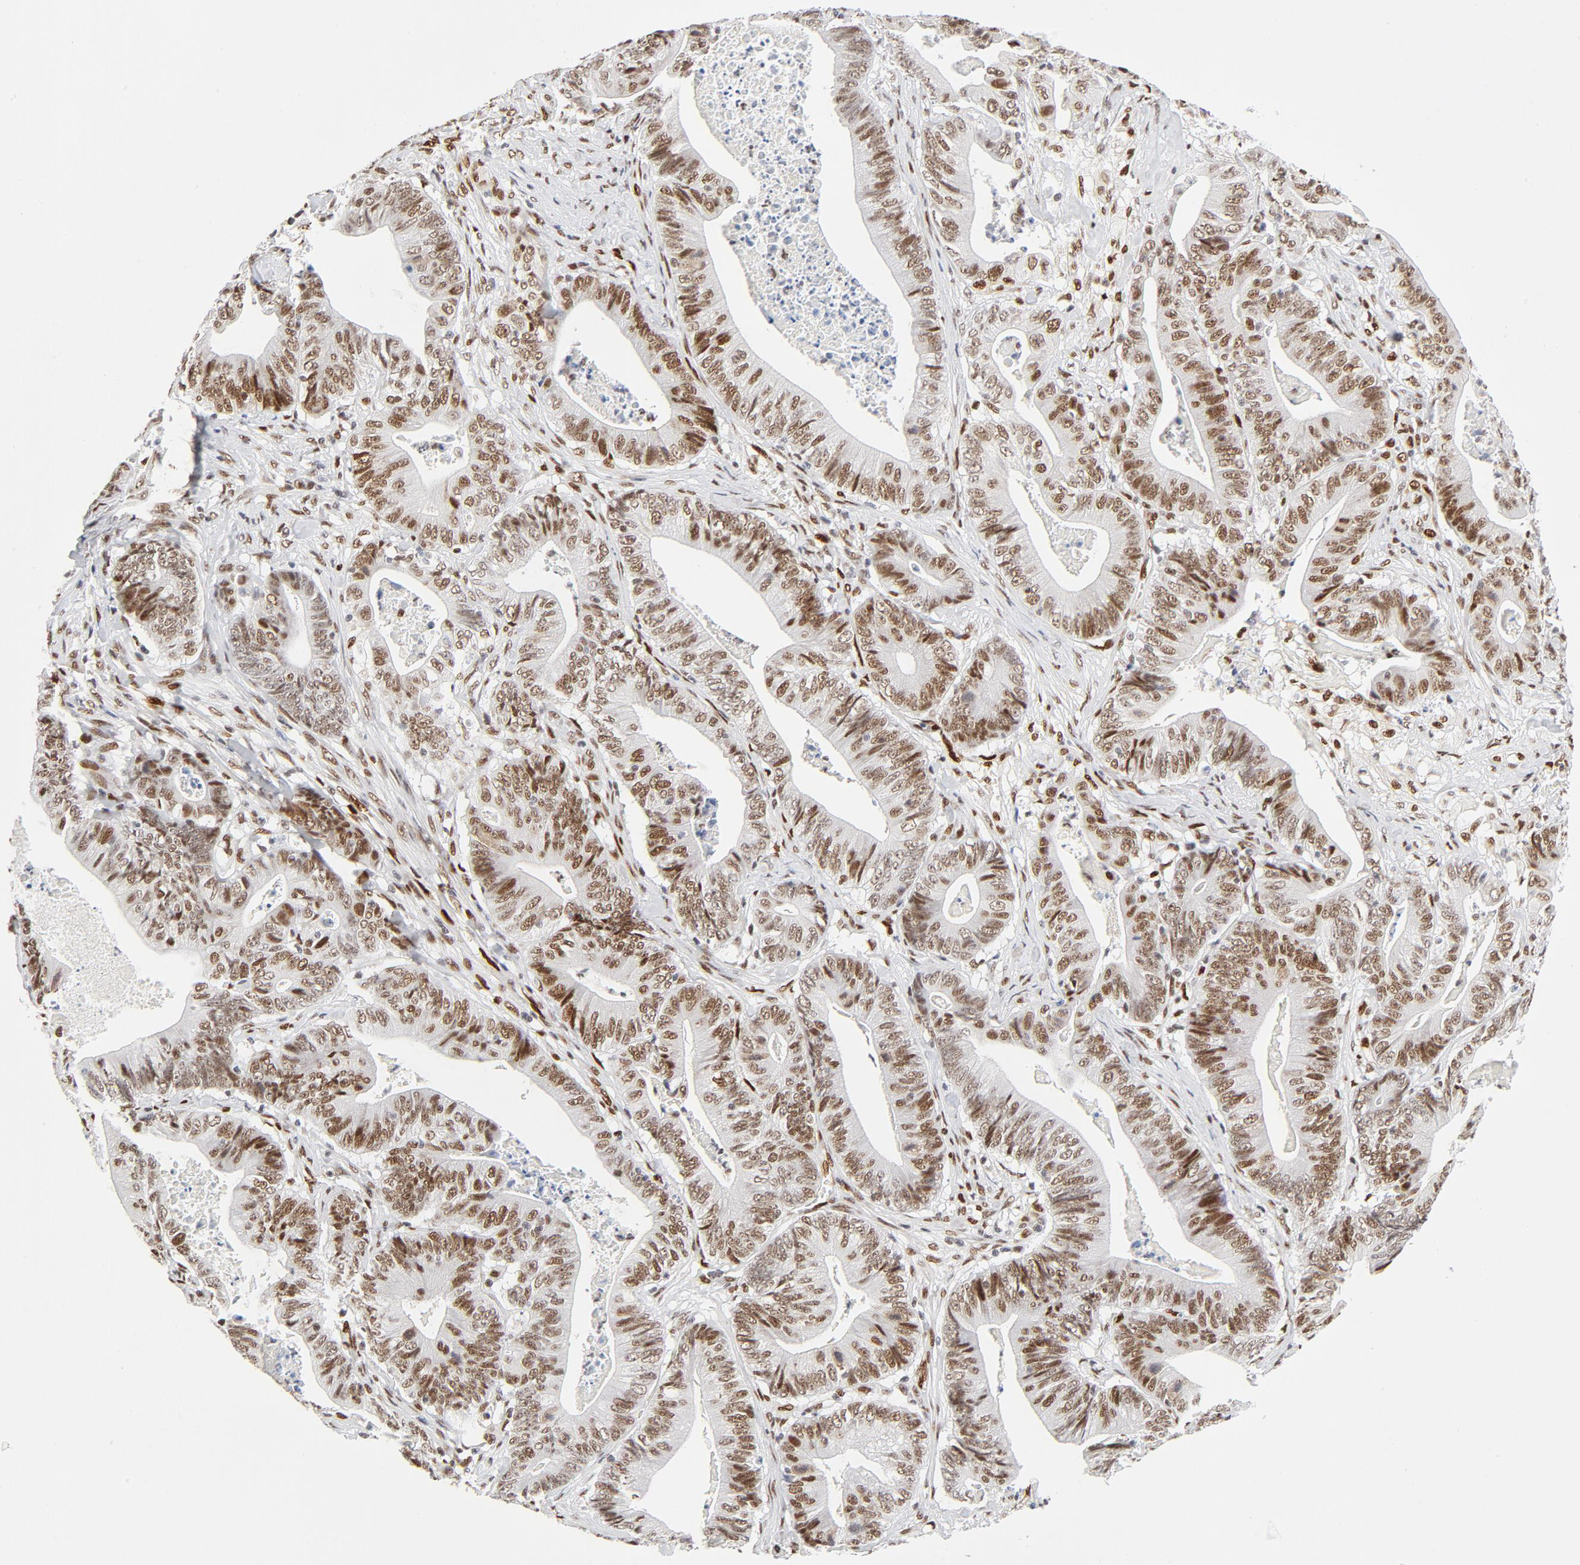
{"staining": {"intensity": "moderate", "quantity": ">75%", "location": "nuclear"}, "tissue": "stomach cancer", "cell_type": "Tumor cells", "image_type": "cancer", "snomed": [{"axis": "morphology", "description": "Adenocarcinoma, NOS"}, {"axis": "topography", "description": "Stomach, lower"}], "caption": "IHC (DAB) staining of stomach cancer (adenocarcinoma) demonstrates moderate nuclear protein staining in approximately >75% of tumor cells.", "gene": "MEF2A", "patient": {"sex": "female", "age": 86}}